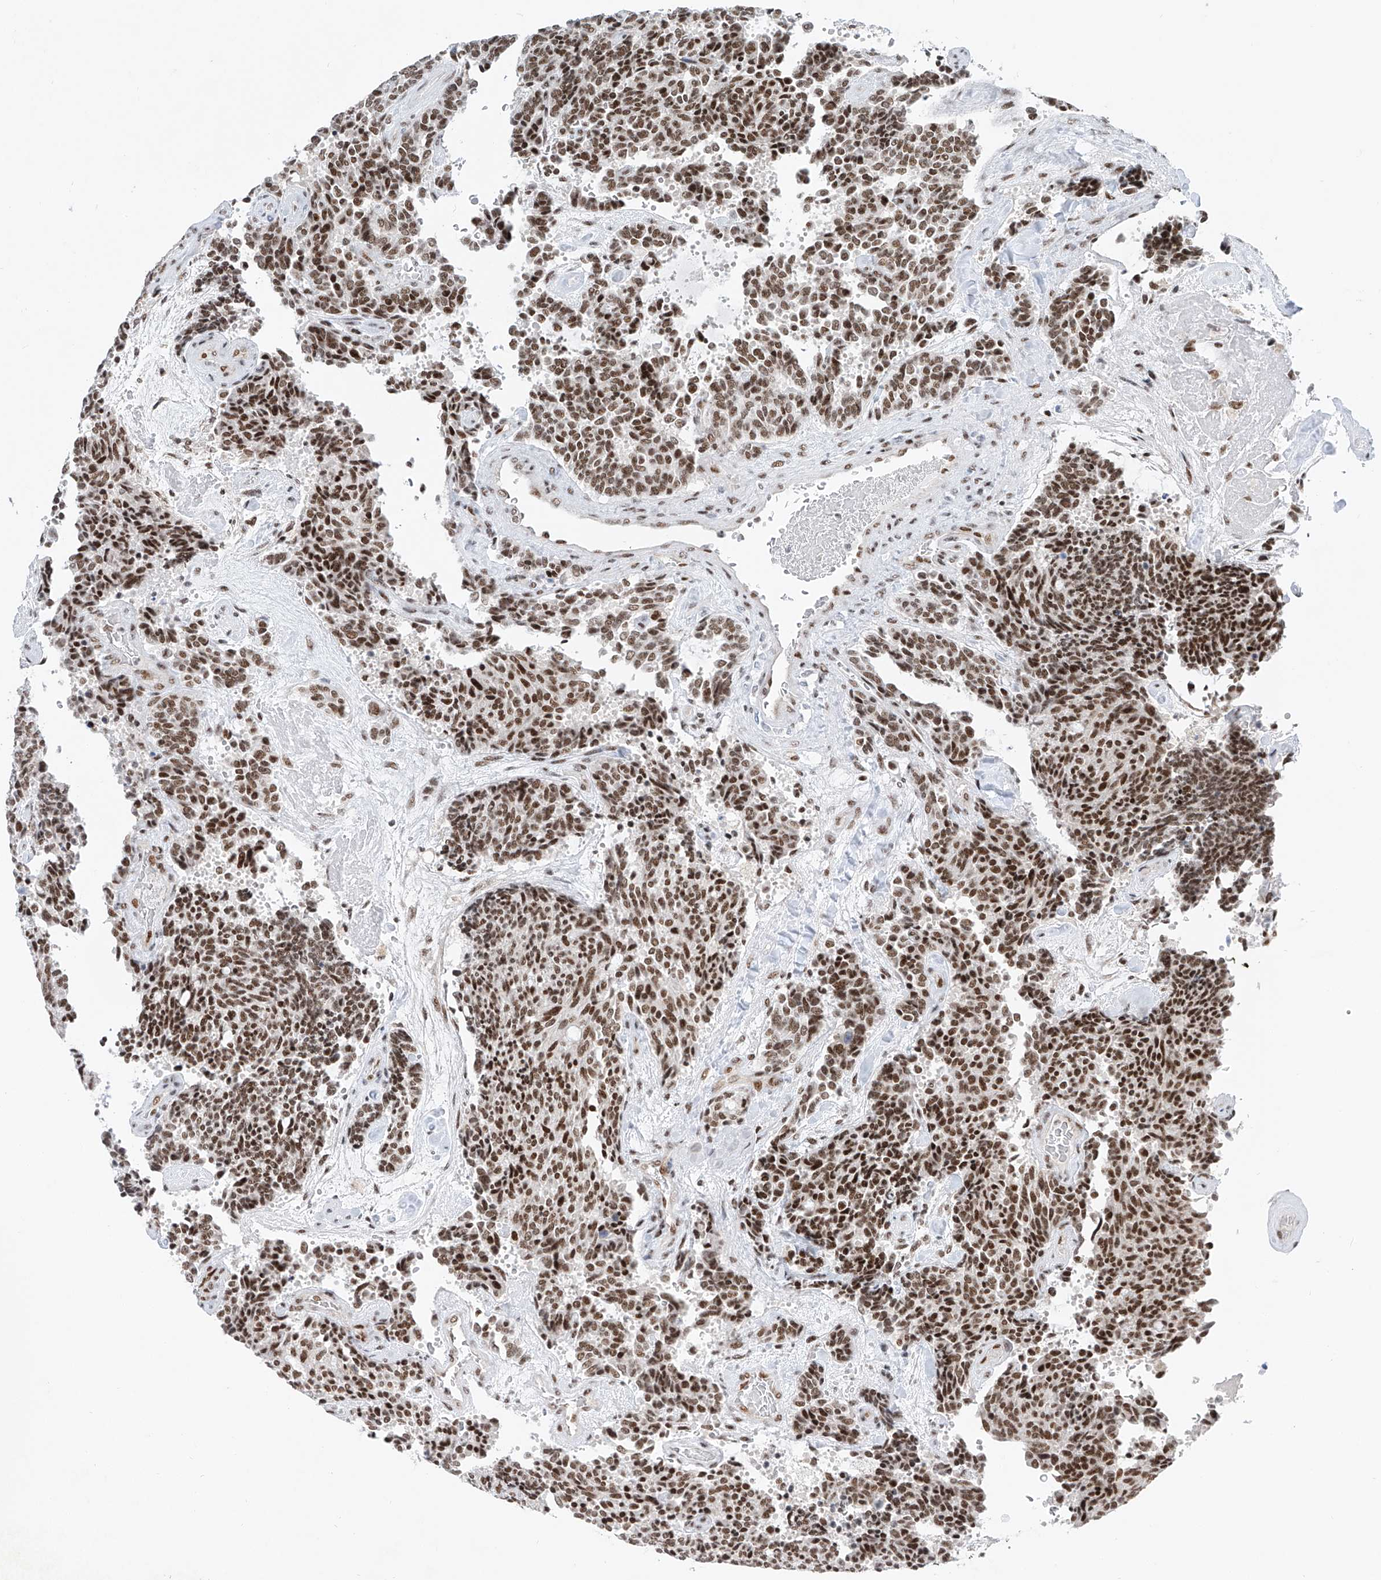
{"staining": {"intensity": "moderate", "quantity": ">75%", "location": "nuclear"}, "tissue": "carcinoid", "cell_type": "Tumor cells", "image_type": "cancer", "snomed": [{"axis": "morphology", "description": "Carcinoid, malignant, NOS"}, {"axis": "topography", "description": "Pancreas"}], "caption": "A medium amount of moderate nuclear staining is seen in approximately >75% of tumor cells in carcinoid tissue.", "gene": "TAF4", "patient": {"sex": "female", "age": 54}}